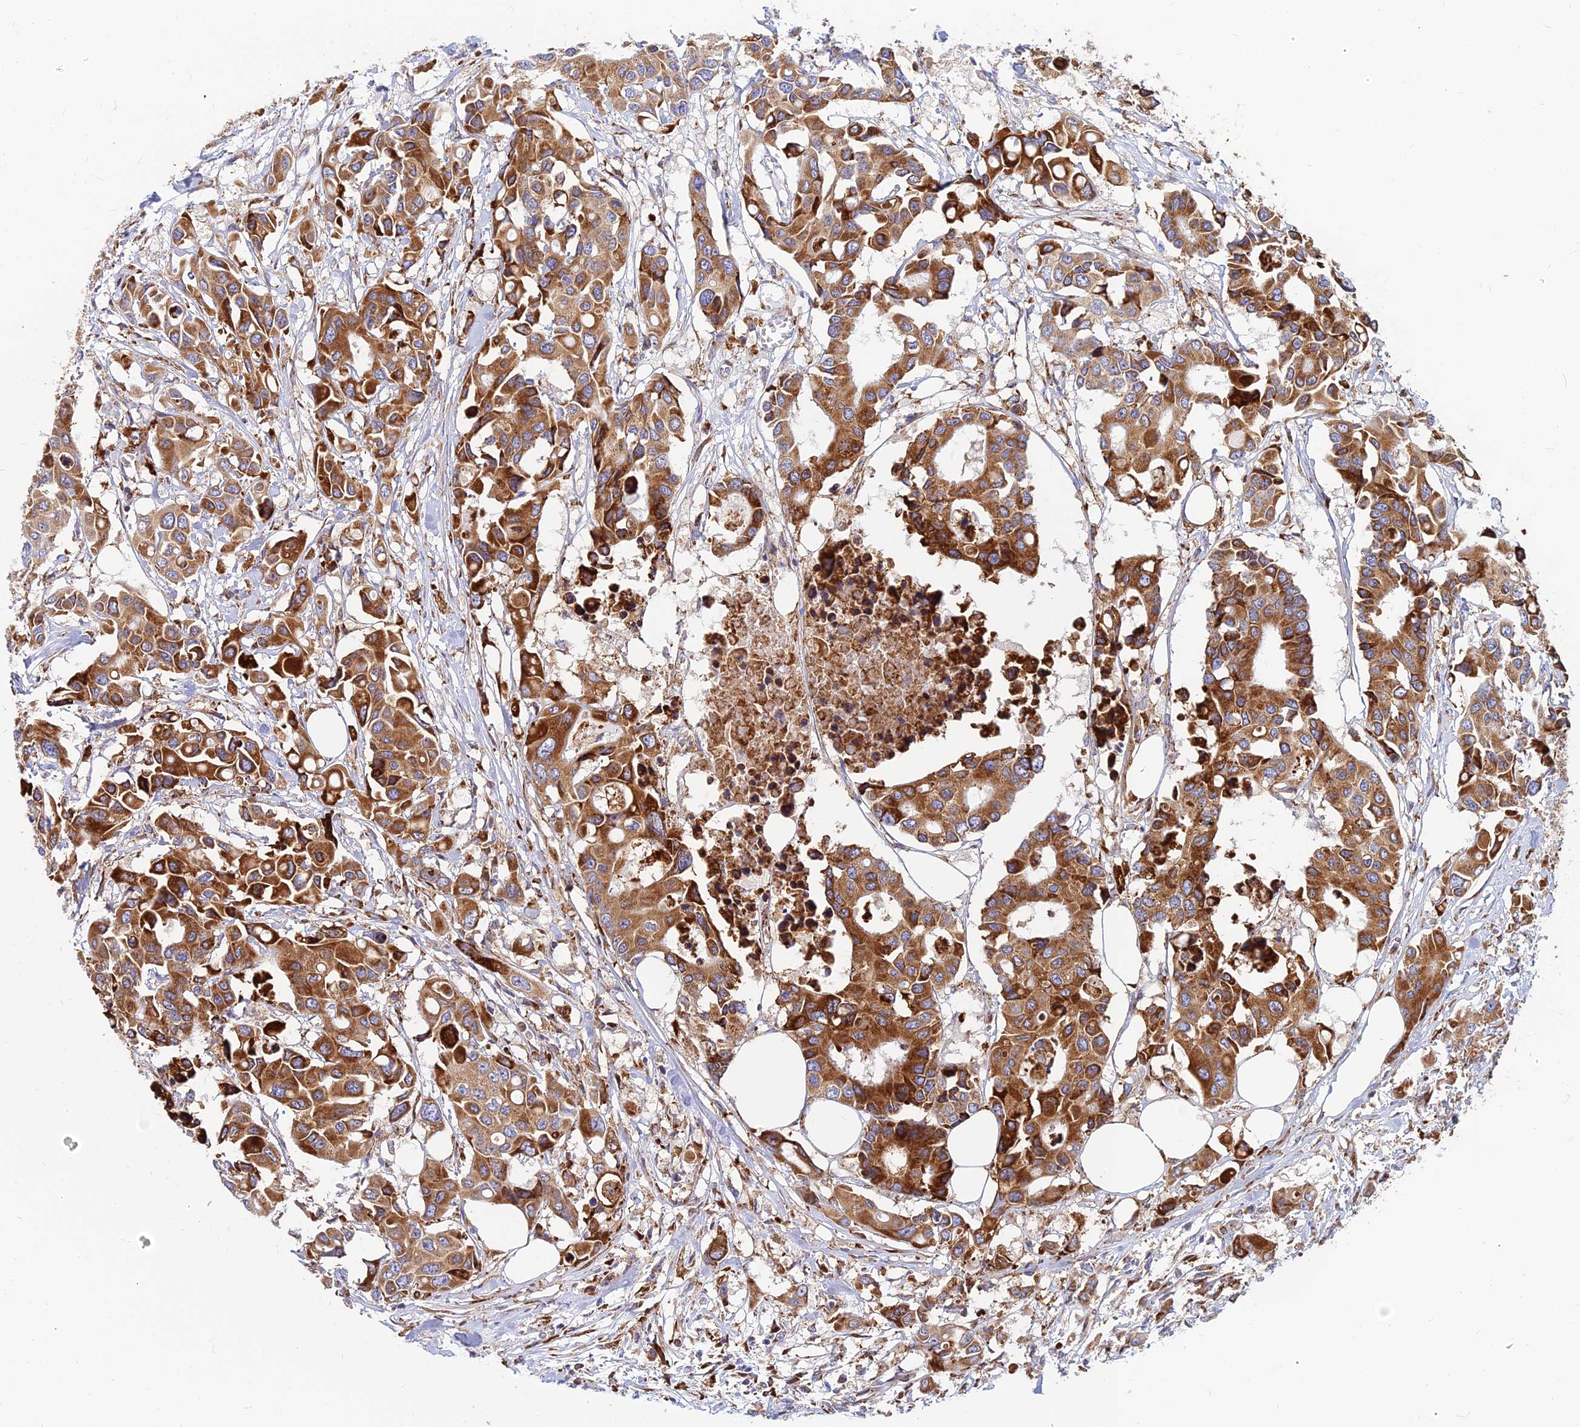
{"staining": {"intensity": "strong", "quantity": ">75%", "location": "cytoplasmic/membranous"}, "tissue": "colorectal cancer", "cell_type": "Tumor cells", "image_type": "cancer", "snomed": [{"axis": "morphology", "description": "Adenocarcinoma, NOS"}, {"axis": "topography", "description": "Colon"}], "caption": "Colorectal adenocarcinoma was stained to show a protein in brown. There is high levels of strong cytoplasmic/membranous staining in approximately >75% of tumor cells. The staining was performed using DAB (3,3'-diaminobenzidine), with brown indicating positive protein expression. Nuclei are stained blue with hematoxylin.", "gene": "CCT6B", "patient": {"sex": "male", "age": 77}}